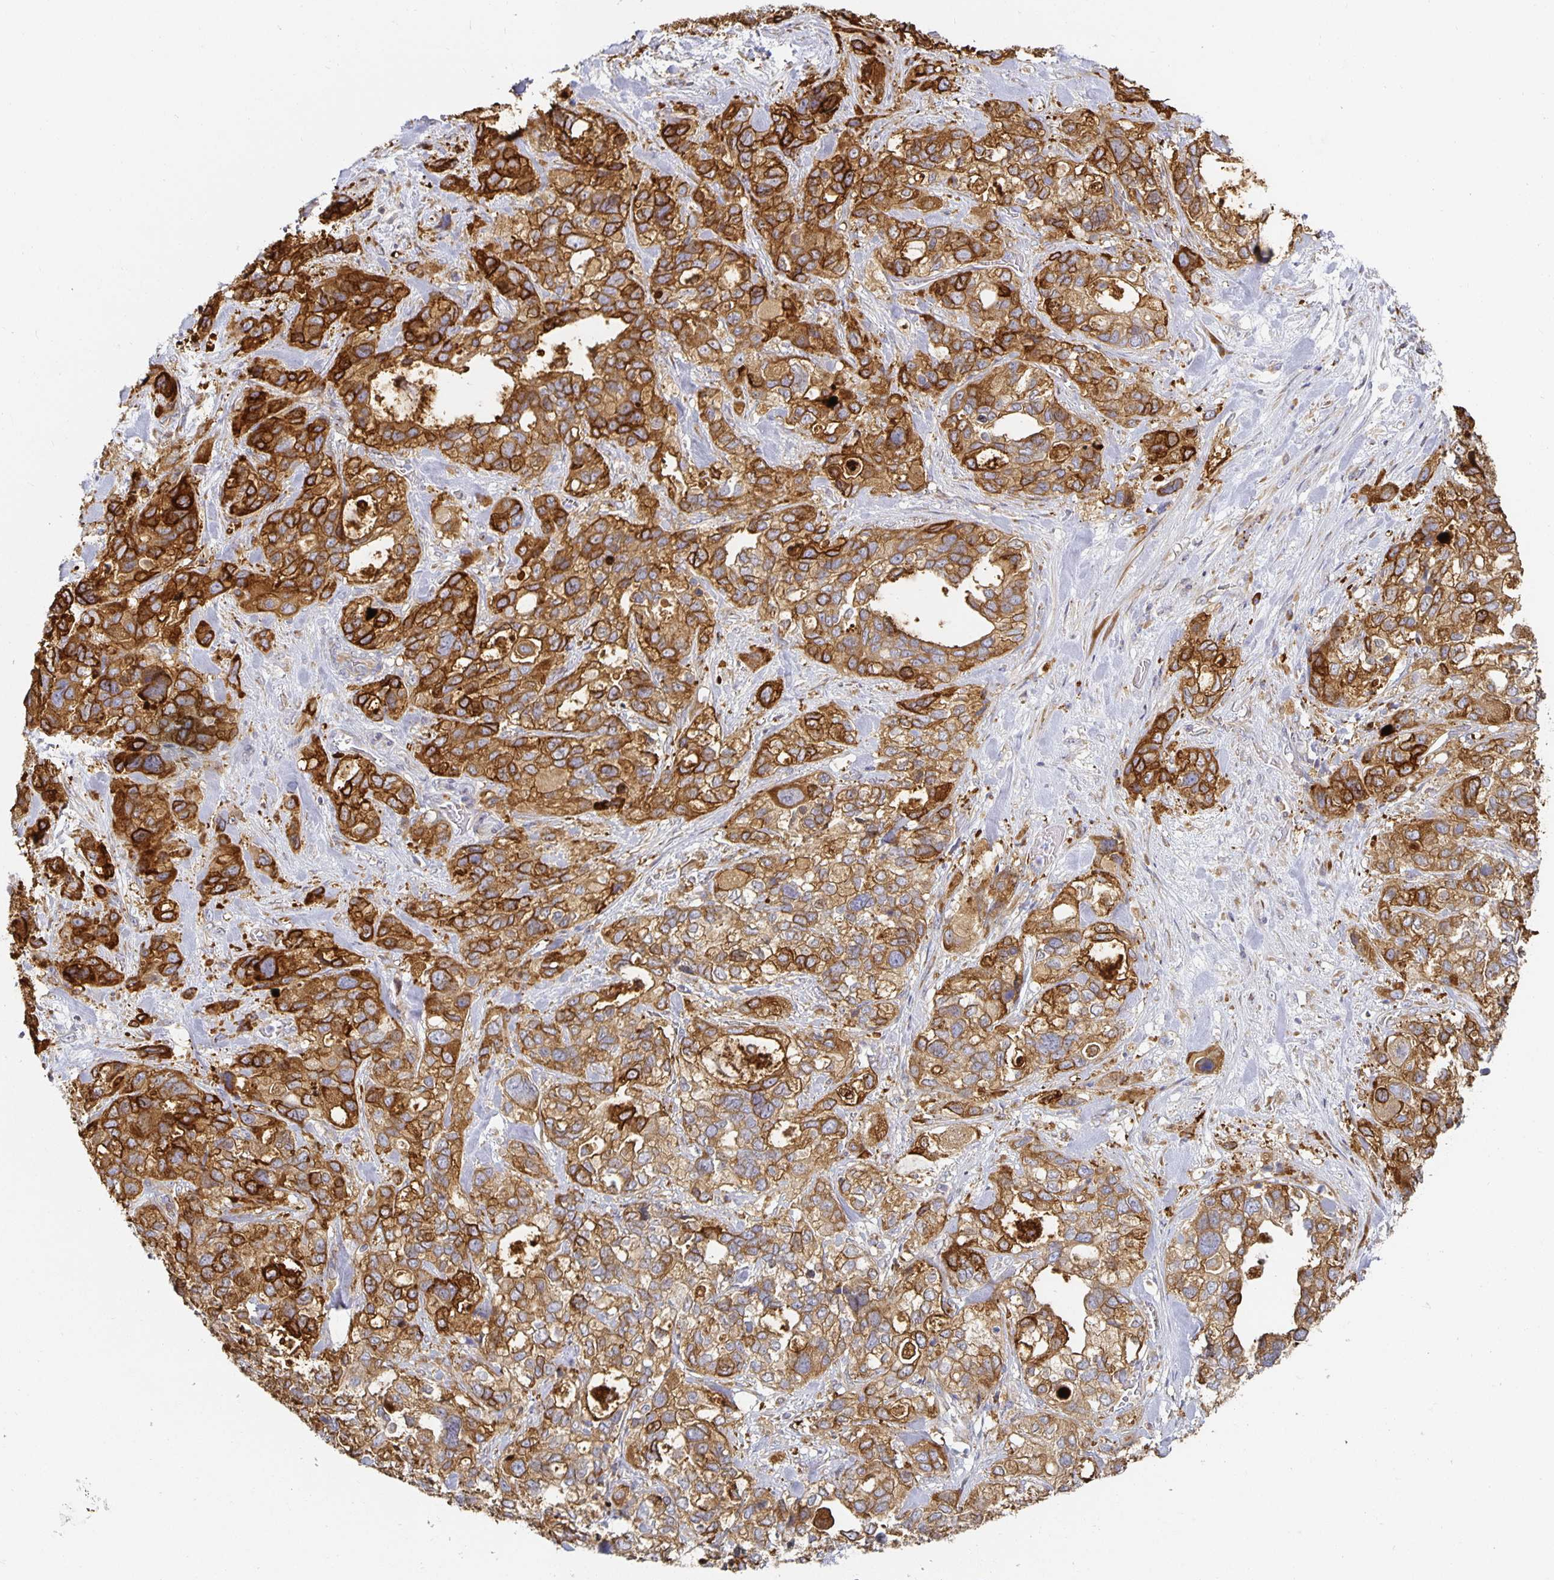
{"staining": {"intensity": "moderate", "quantity": ">75%", "location": "cytoplasmic/membranous"}, "tissue": "stomach cancer", "cell_type": "Tumor cells", "image_type": "cancer", "snomed": [{"axis": "morphology", "description": "Adenocarcinoma, NOS"}, {"axis": "topography", "description": "Stomach, upper"}], "caption": "Tumor cells exhibit moderate cytoplasmic/membranous positivity in approximately >75% of cells in stomach adenocarcinoma.", "gene": "NOMO1", "patient": {"sex": "female", "age": 81}}